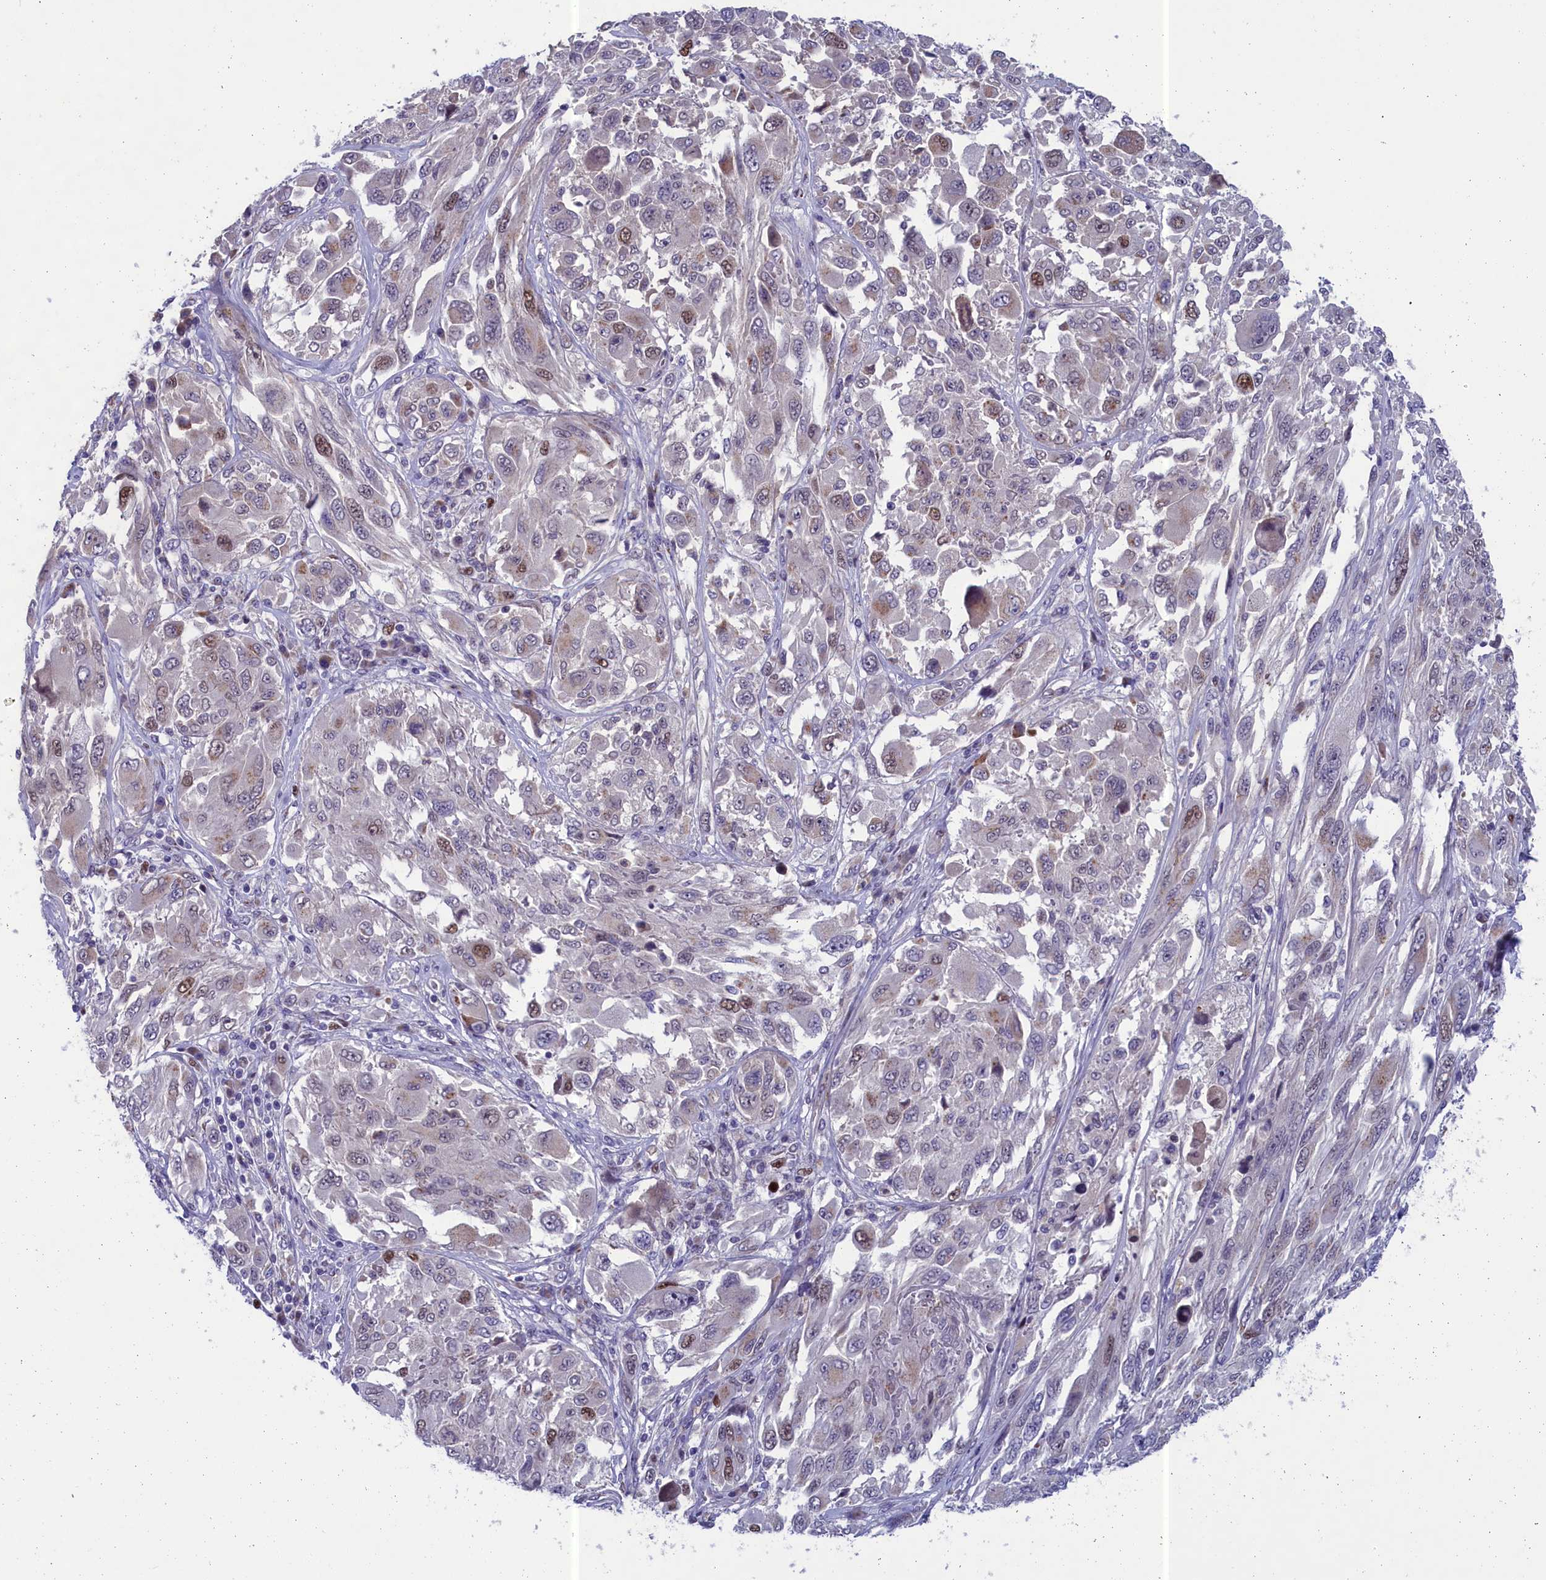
{"staining": {"intensity": "moderate", "quantity": "<25%", "location": "nuclear"}, "tissue": "melanoma", "cell_type": "Tumor cells", "image_type": "cancer", "snomed": [{"axis": "morphology", "description": "Malignant melanoma, NOS"}, {"axis": "topography", "description": "Skin"}], "caption": "Malignant melanoma stained with a brown dye exhibits moderate nuclear positive expression in approximately <25% of tumor cells.", "gene": "LIG1", "patient": {"sex": "female", "age": 91}}